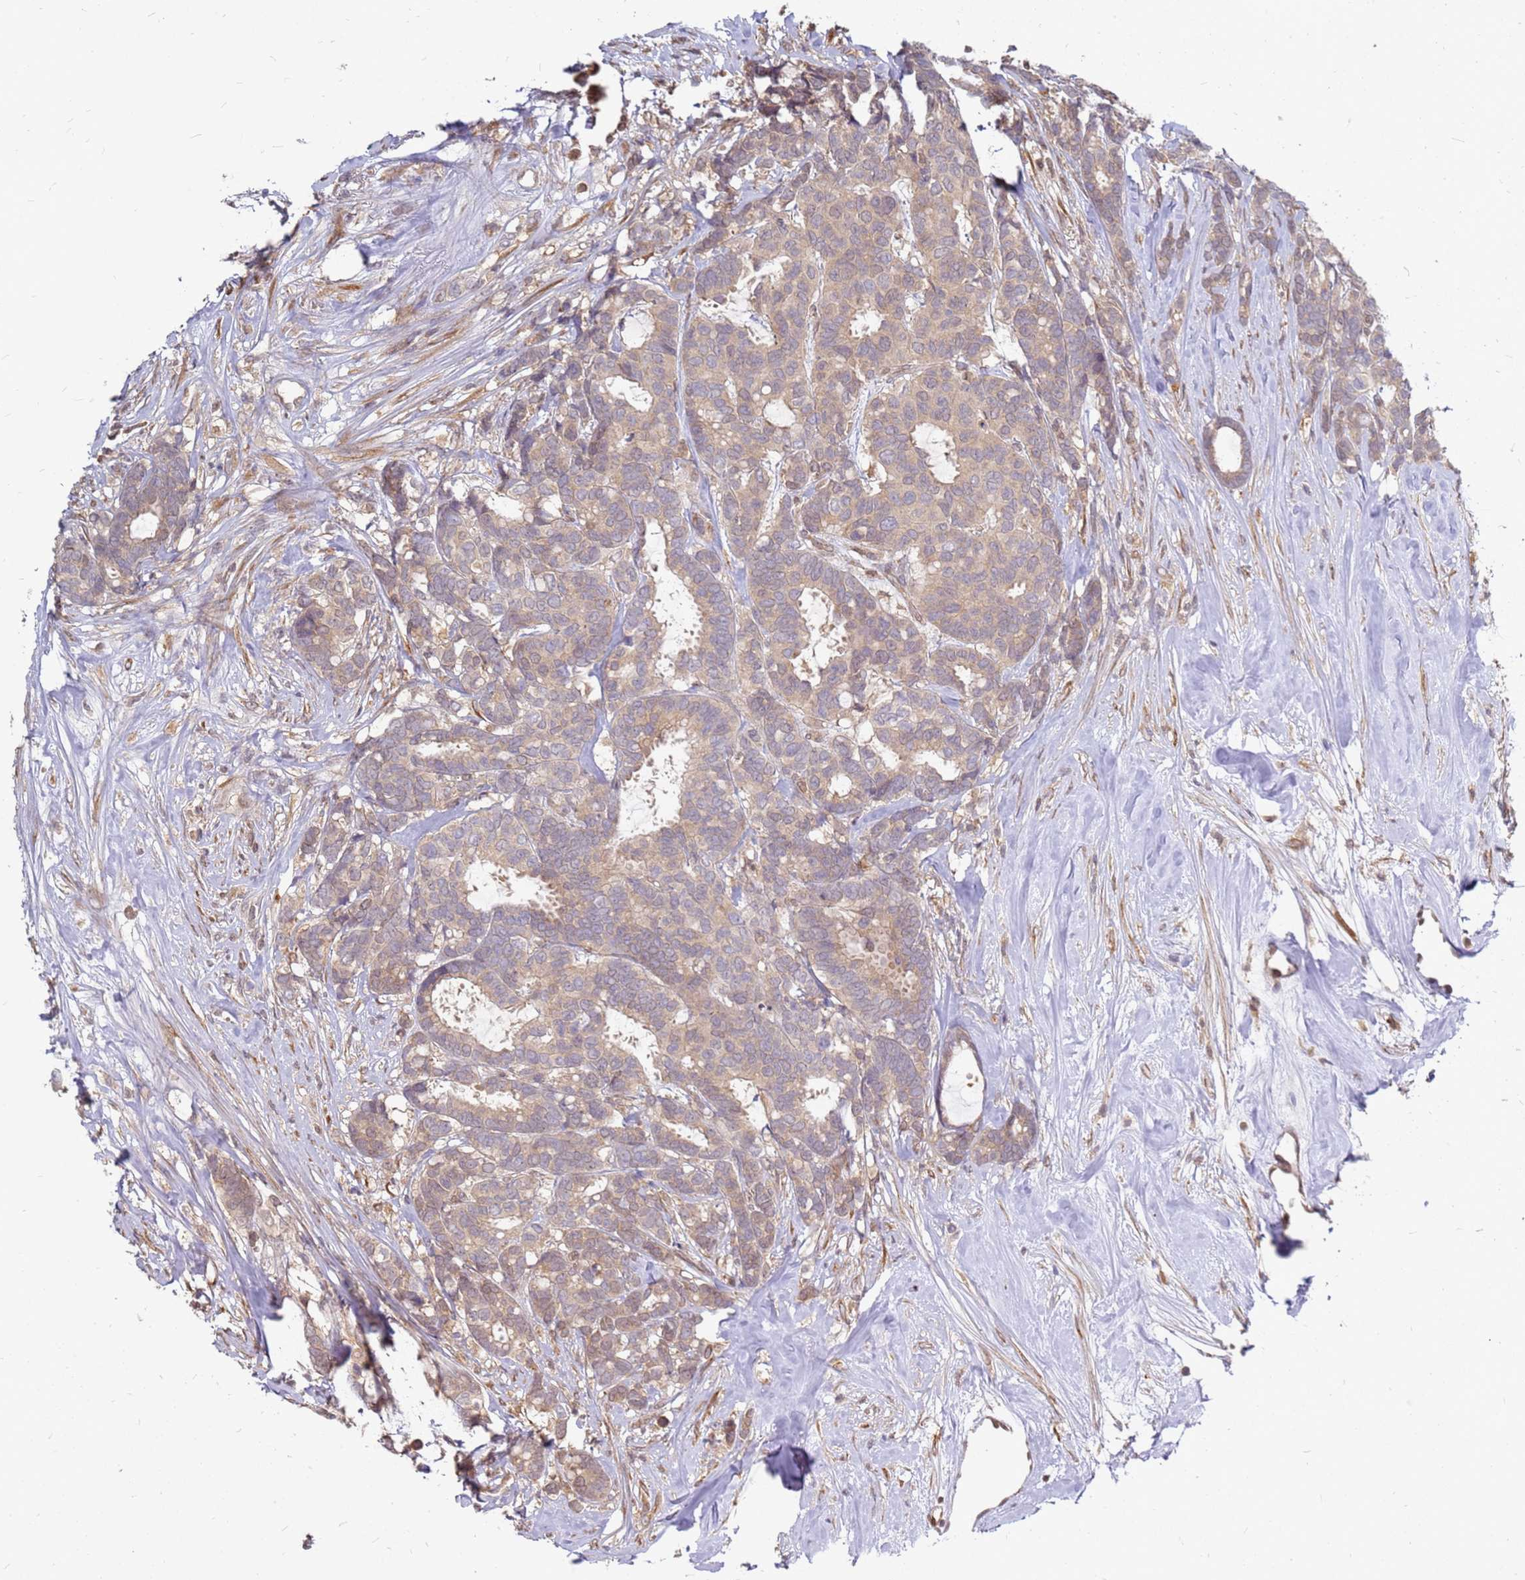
{"staining": {"intensity": "weak", "quantity": ">75%", "location": "cytoplasmic/membranous"}, "tissue": "breast cancer", "cell_type": "Tumor cells", "image_type": "cancer", "snomed": [{"axis": "morphology", "description": "Duct carcinoma"}, {"axis": "topography", "description": "Breast"}], "caption": "This photomicrograph demonstrates breast cancer (invasive ductal carcinoma) stained with immunohistochemistry to label a protein in brown. The cytoplasmic/membranous of tumor cells show weak positivity for the protein. Nuclei are counter-stained blue.", "gene": "NUDT14", "patient": {"sex": "female", "age": 87}}